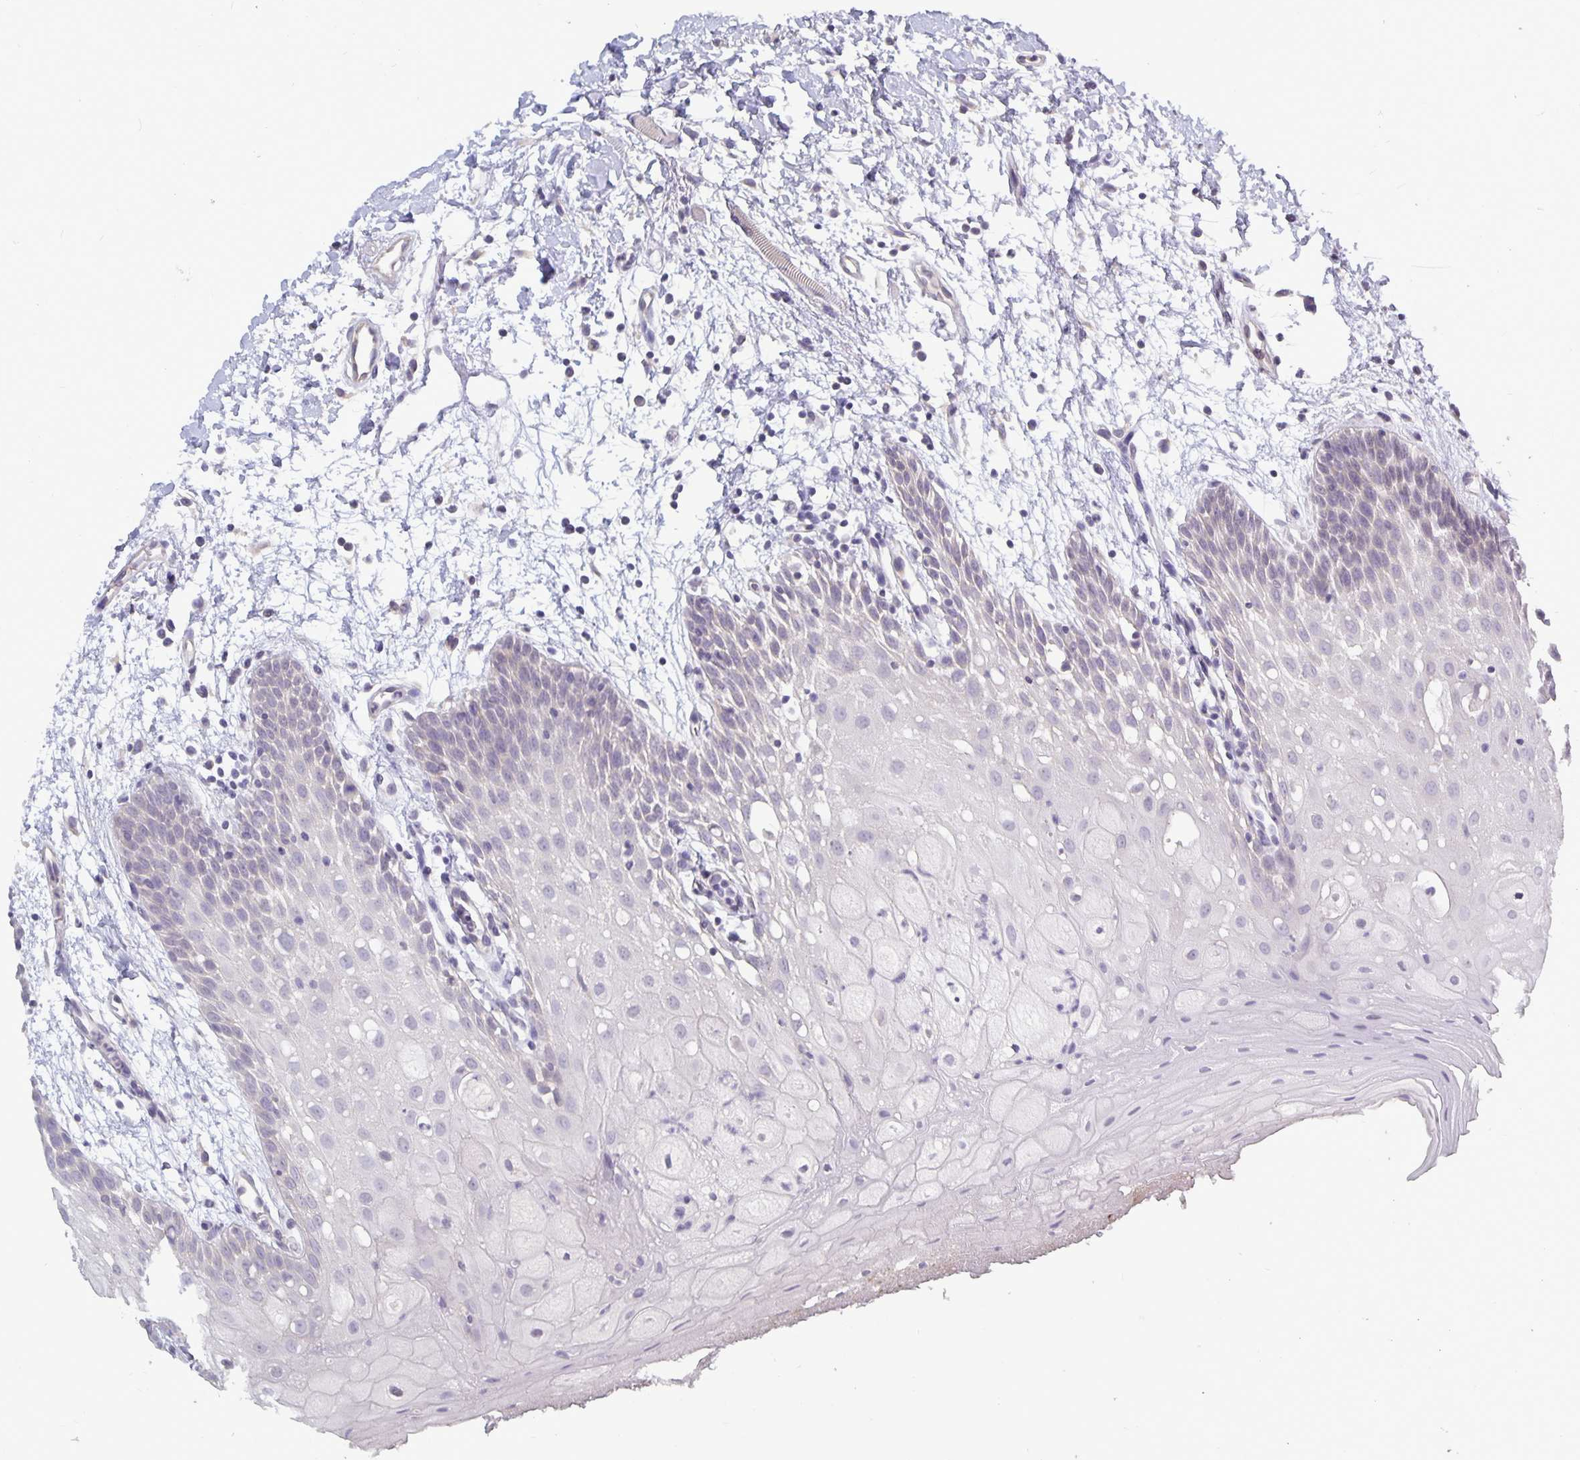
{"staining": {"intensity": "negative", "quantity": "none", "location": "none"}, "tissue": "oral mucosa", "cell_type": "Squamous epithelial cells", "image_type": "normal", "snomed": [{"axis": "morphology", "description": "Normal tissue, NOS"}, {"axis": "morphology", "description": "Squamous cell carcinoma, NOS"}, {"axis": "topography", "description": "Oral tissue"}, {"axis": "topography", "description": "Tounge, NOS"}, {"axis": "topography", "description": "Head-Neck"}], "caption": "A micrograph of human oral mucosa is negative for staining in squamous epithelial cells.", "gene": "PLCB3", "patient": {"sex": "male", "age": 62}}